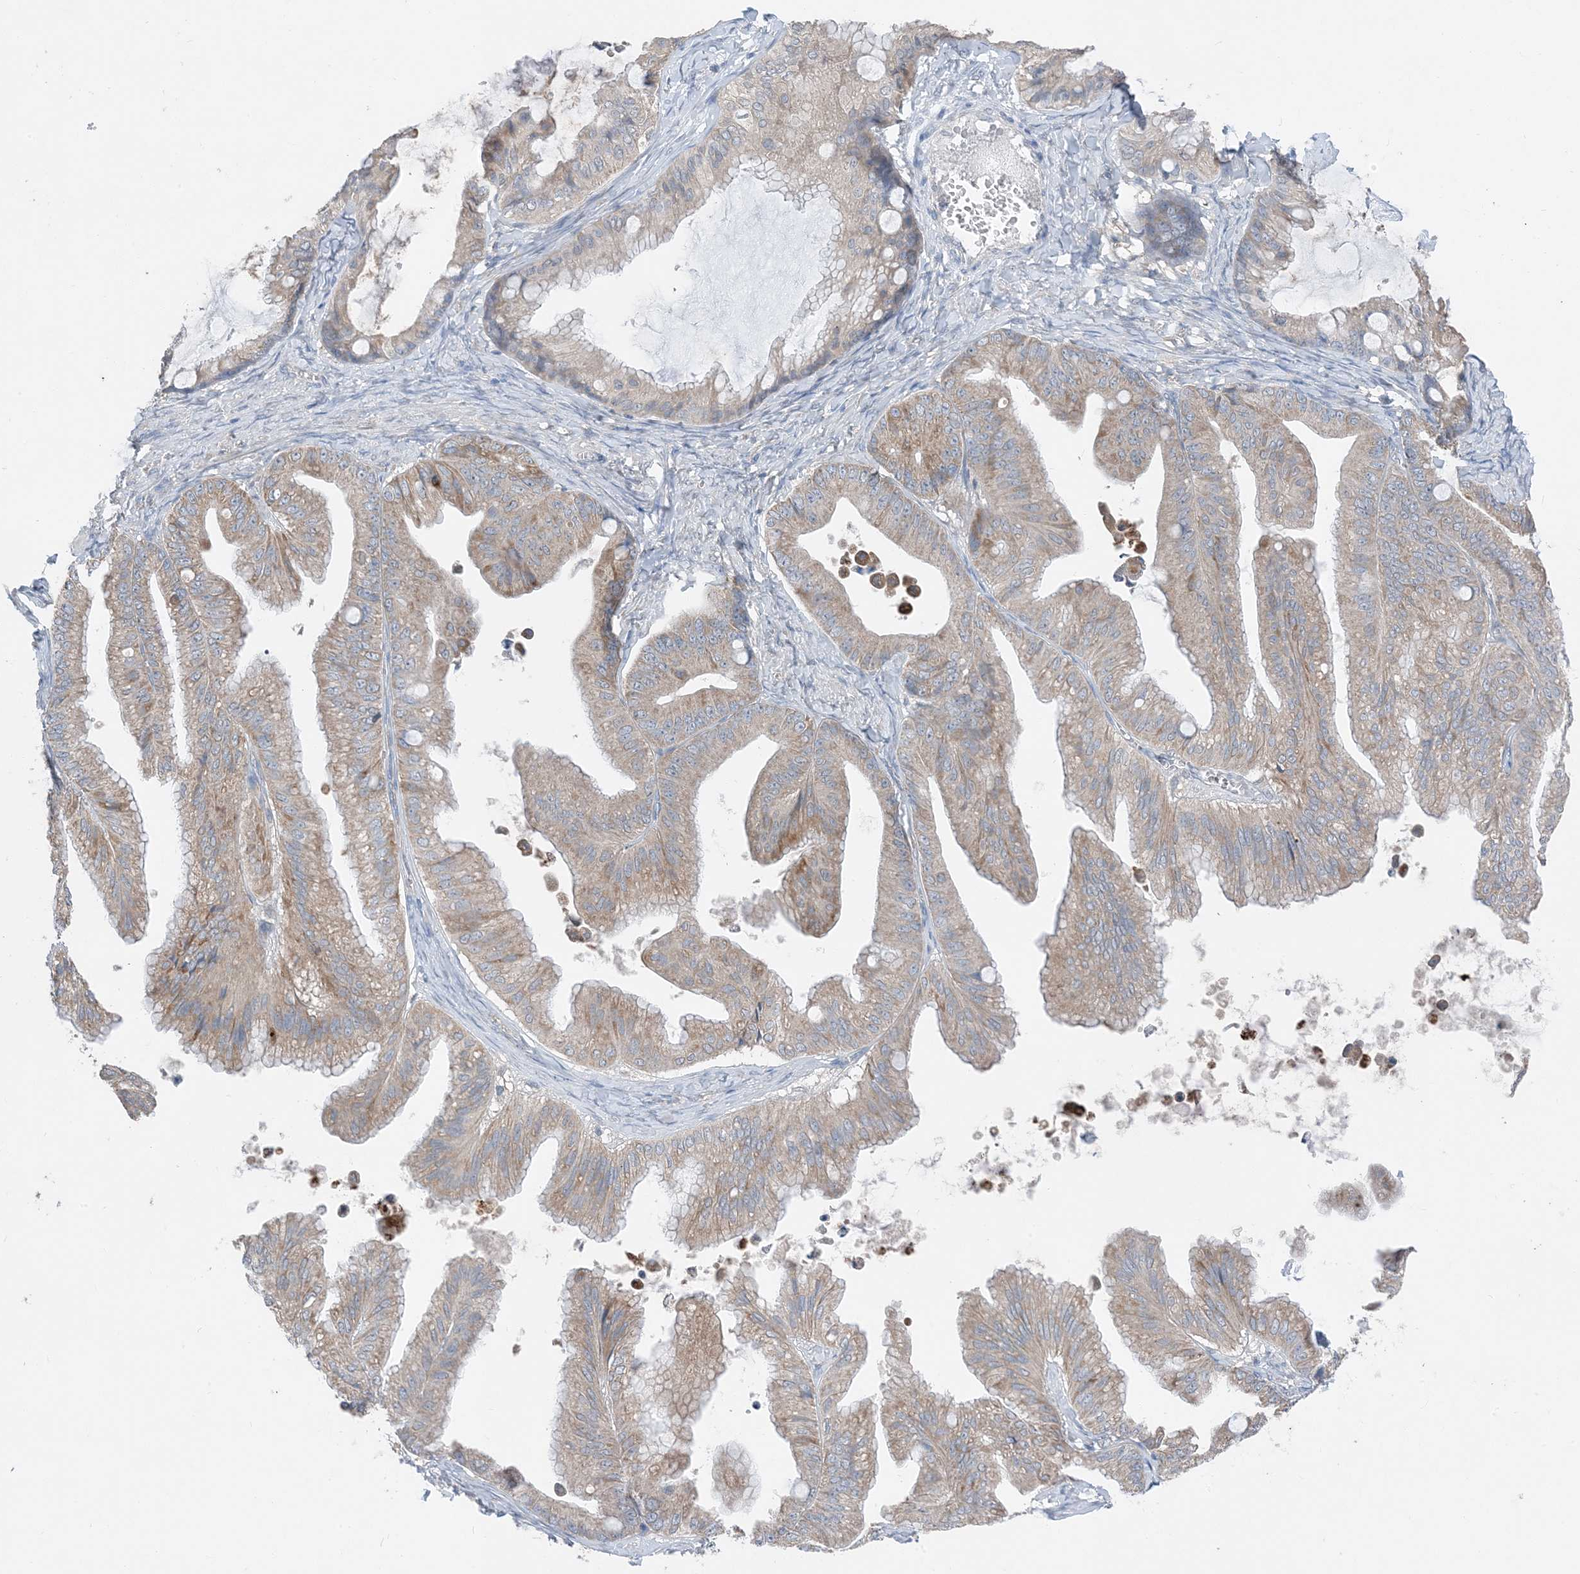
{"staining": {"intensity": "weak", "quantity": "25%-75%", "location": "cytoplasmic/membranous"}, "tissue": "ovarian cancer", "cell_type": "Tumor cells", "image_type": "cancer", "snomed": [{"axis": "morphology", "description": "Cystadenocarcinoma, mucinous, NOS"}, {"axis": "topography", "description": "Ovary"}], "caption": "The image shows a brown stain indicating the presence of a protein in the cytoplasmic/membranous of tumor cells in ovarian mucinous cystadenocarcinoma. (DAB (3,3'-diaminobenzidine) = brown stain, brightfield microscopy at high magnification).", "gene": "DHX30", "patient": {"sex": "female", "age": 71}}